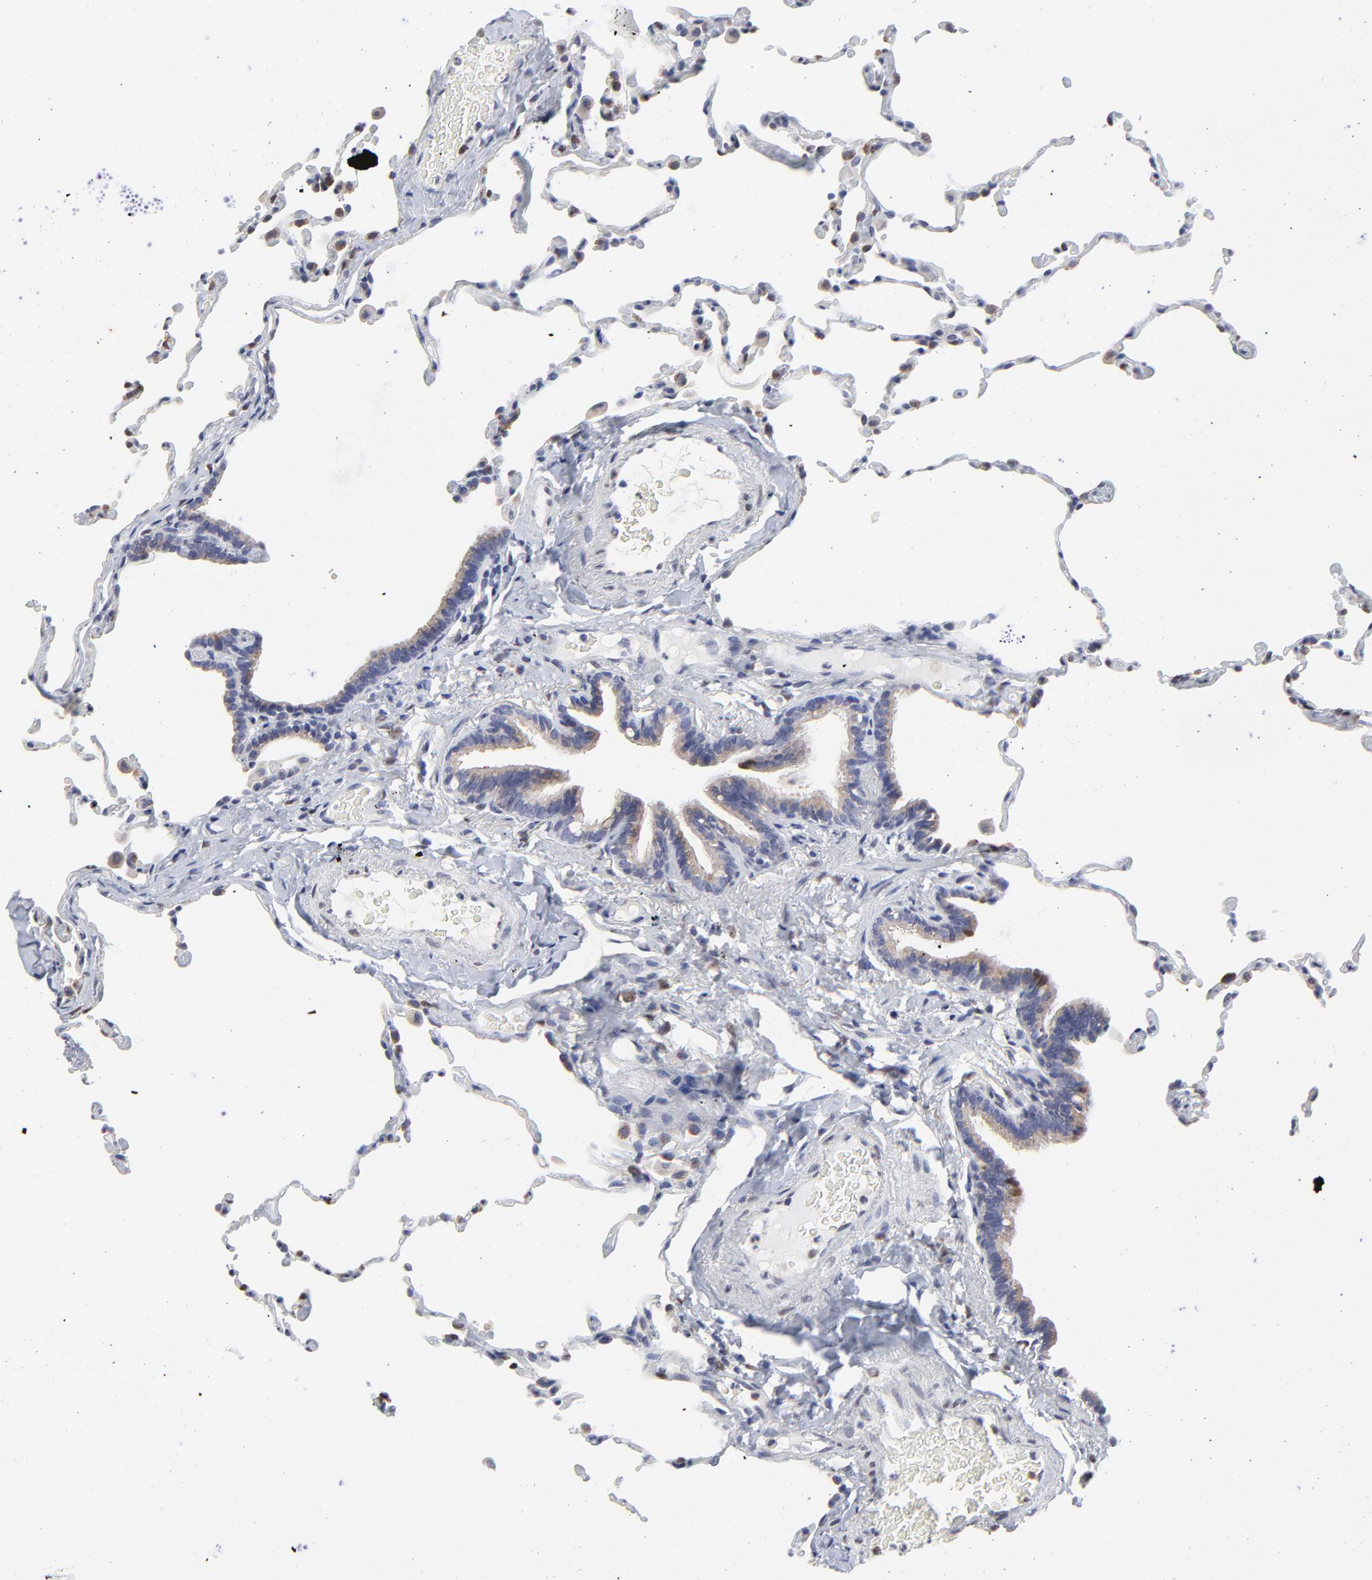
{"staining": {"intensity": "weak", "quantity": "<25%", "location": "cytoplasmic/membranous"}, "tissue": "lung", "cell_type": "Alveolar cells", "image_type": "normal", "snomed": [{"axis": "morphology", "description": "Normal tissue, NOS"}, {"axis": "topography", "description": "Lung"}], "caption": "IHC histopathology image of normal lung: lung stained with DAB (3,3'-diaminobenzidine) exhibits no significant protein expression in alveolar cells. The staining is performed using DAB brown chromogen with nuclei counter-stained in using hematoxylin.", "gene": "NCAPH", "patient": {"sex": "female", "age": 61}}